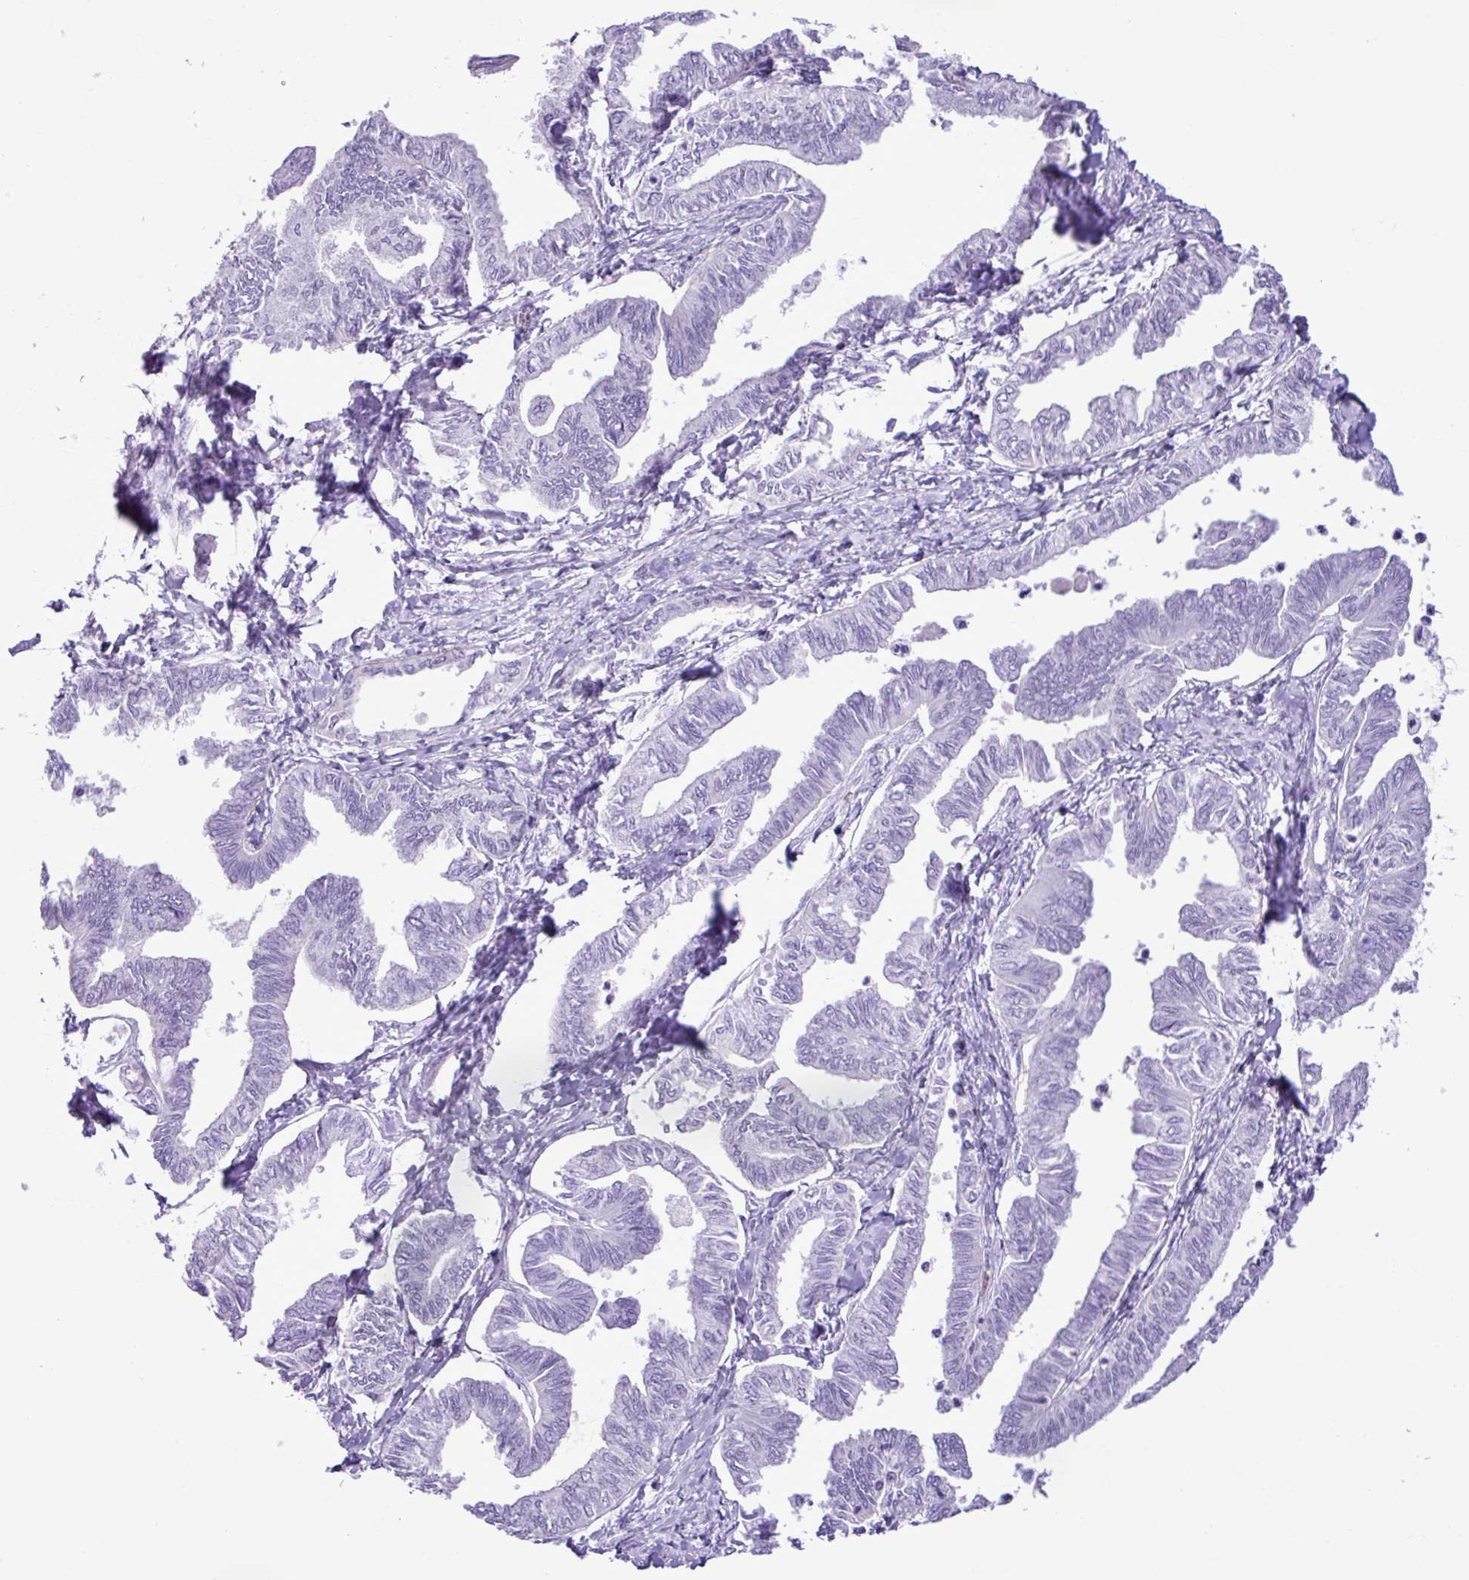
{"staining": {"intensity": "negative", "quantity": "none", "location": "none"}, "tissue": "ovarian cancer", "cell_type": "Tumor cells", "image_type": "cancer", "snomed": [{"axis": "morphology", "description": "Carcinoma, endometroid"}, {"axis": "topography", "description": "Ovary"}], "caption": "High power microscopy image of an immunohistochemistry image of endometroid carcinoma (ovarian), revealing no significant staining in tumor cells.", "gene": "ZSCAN5A", "patient": {"sex": "female", "age": 70}}